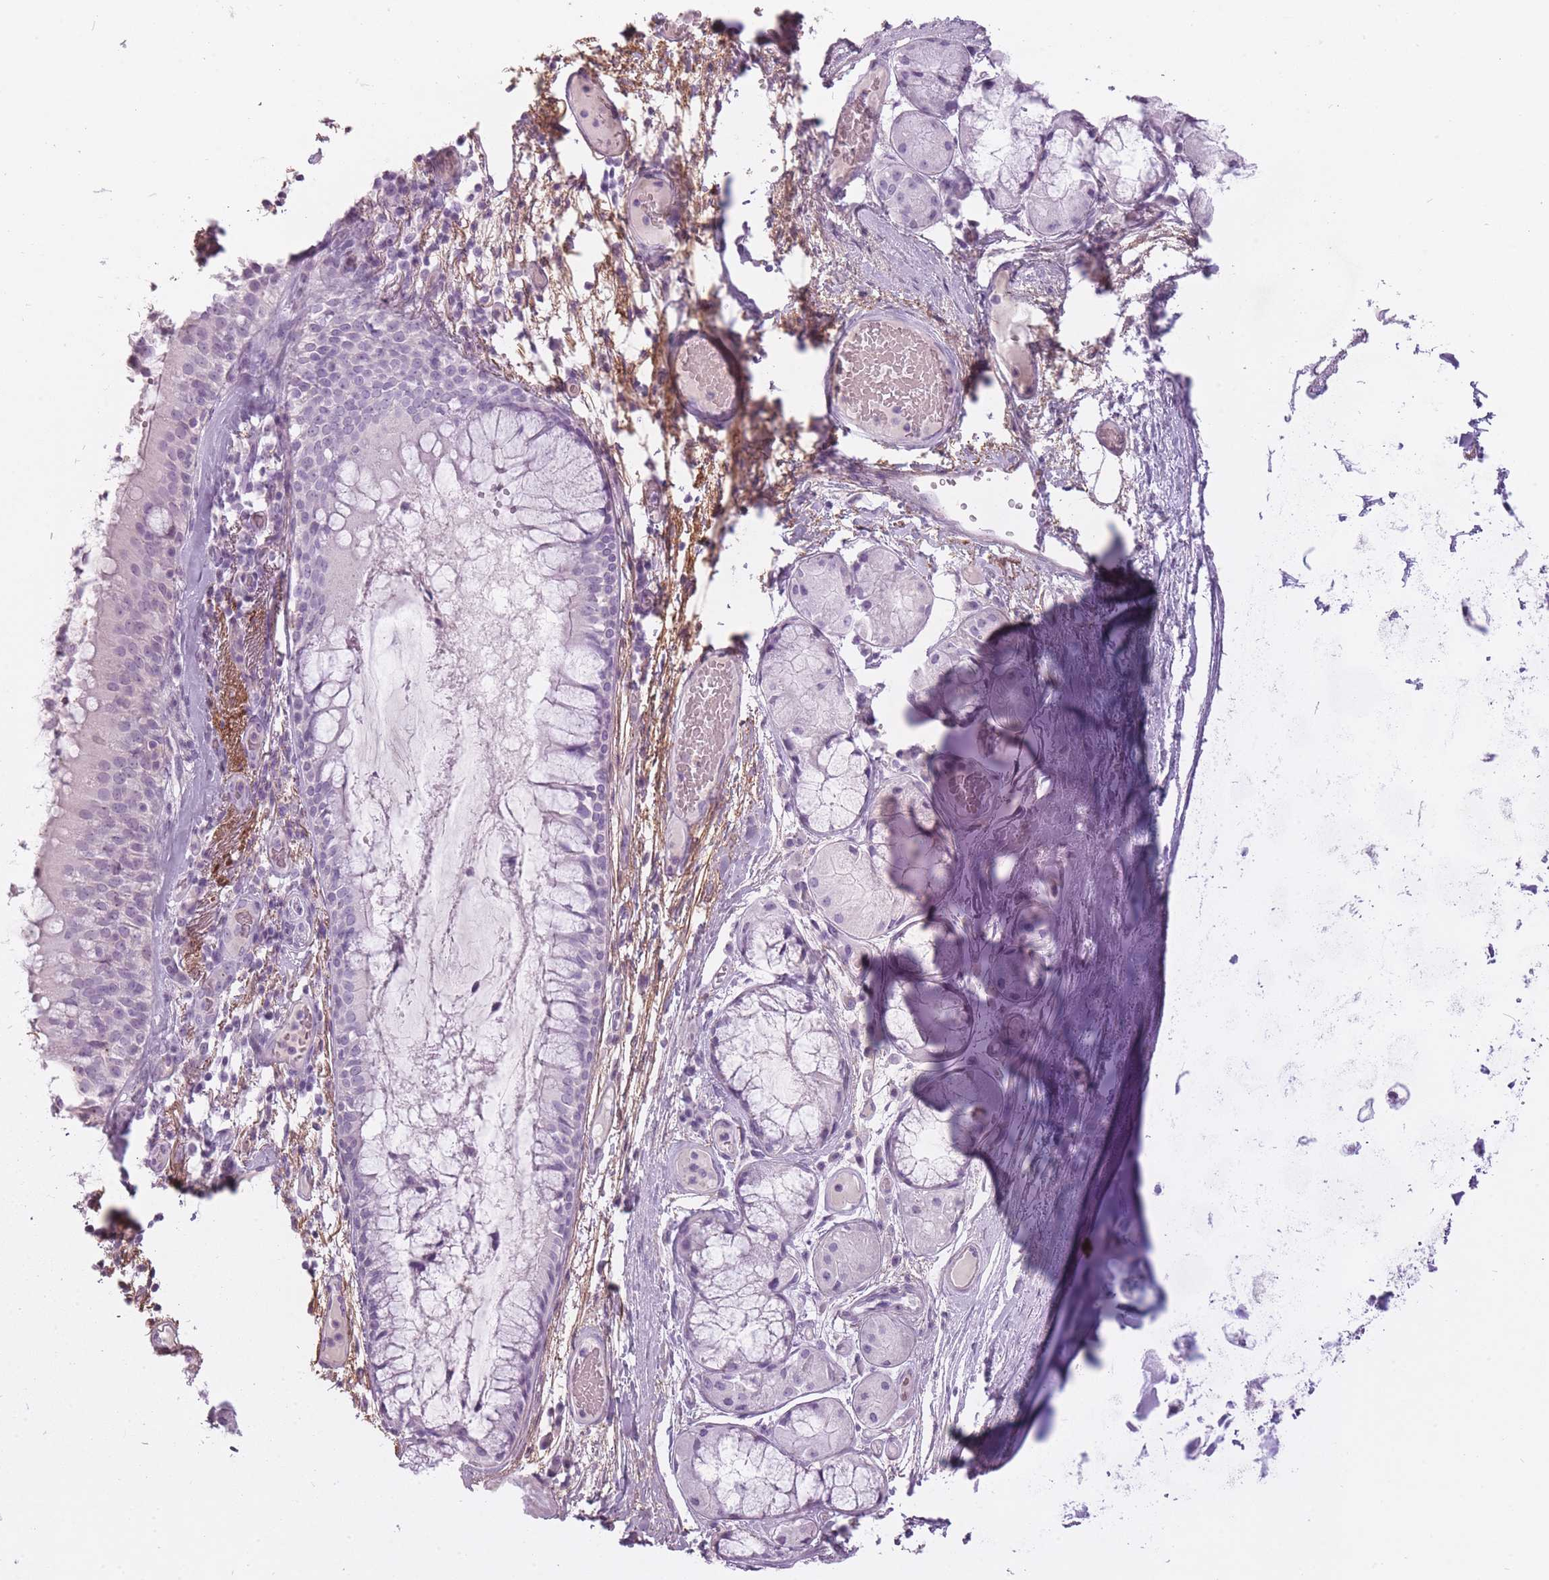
{"staining": {"intensity": "negative", "quantity": "none", "location": "none"}, "tissue": "bronchus", "cell_type": "Respiratory epithelial cells", "image_type": "normal", "snomed": [{"axis": "morphology", "description": "Normal tissue, NOS"}, {"axis": "topography", "description": "Cartilage tissue"}, {"axis": "topography", "description": "Bronchus"}], "caption": "Photomicrograph shows no protein staining in respiratory epithelial cells of unremarkable bronchus.", "gene": "RFX4", "patient": {"sex": "male", "age": 63}}